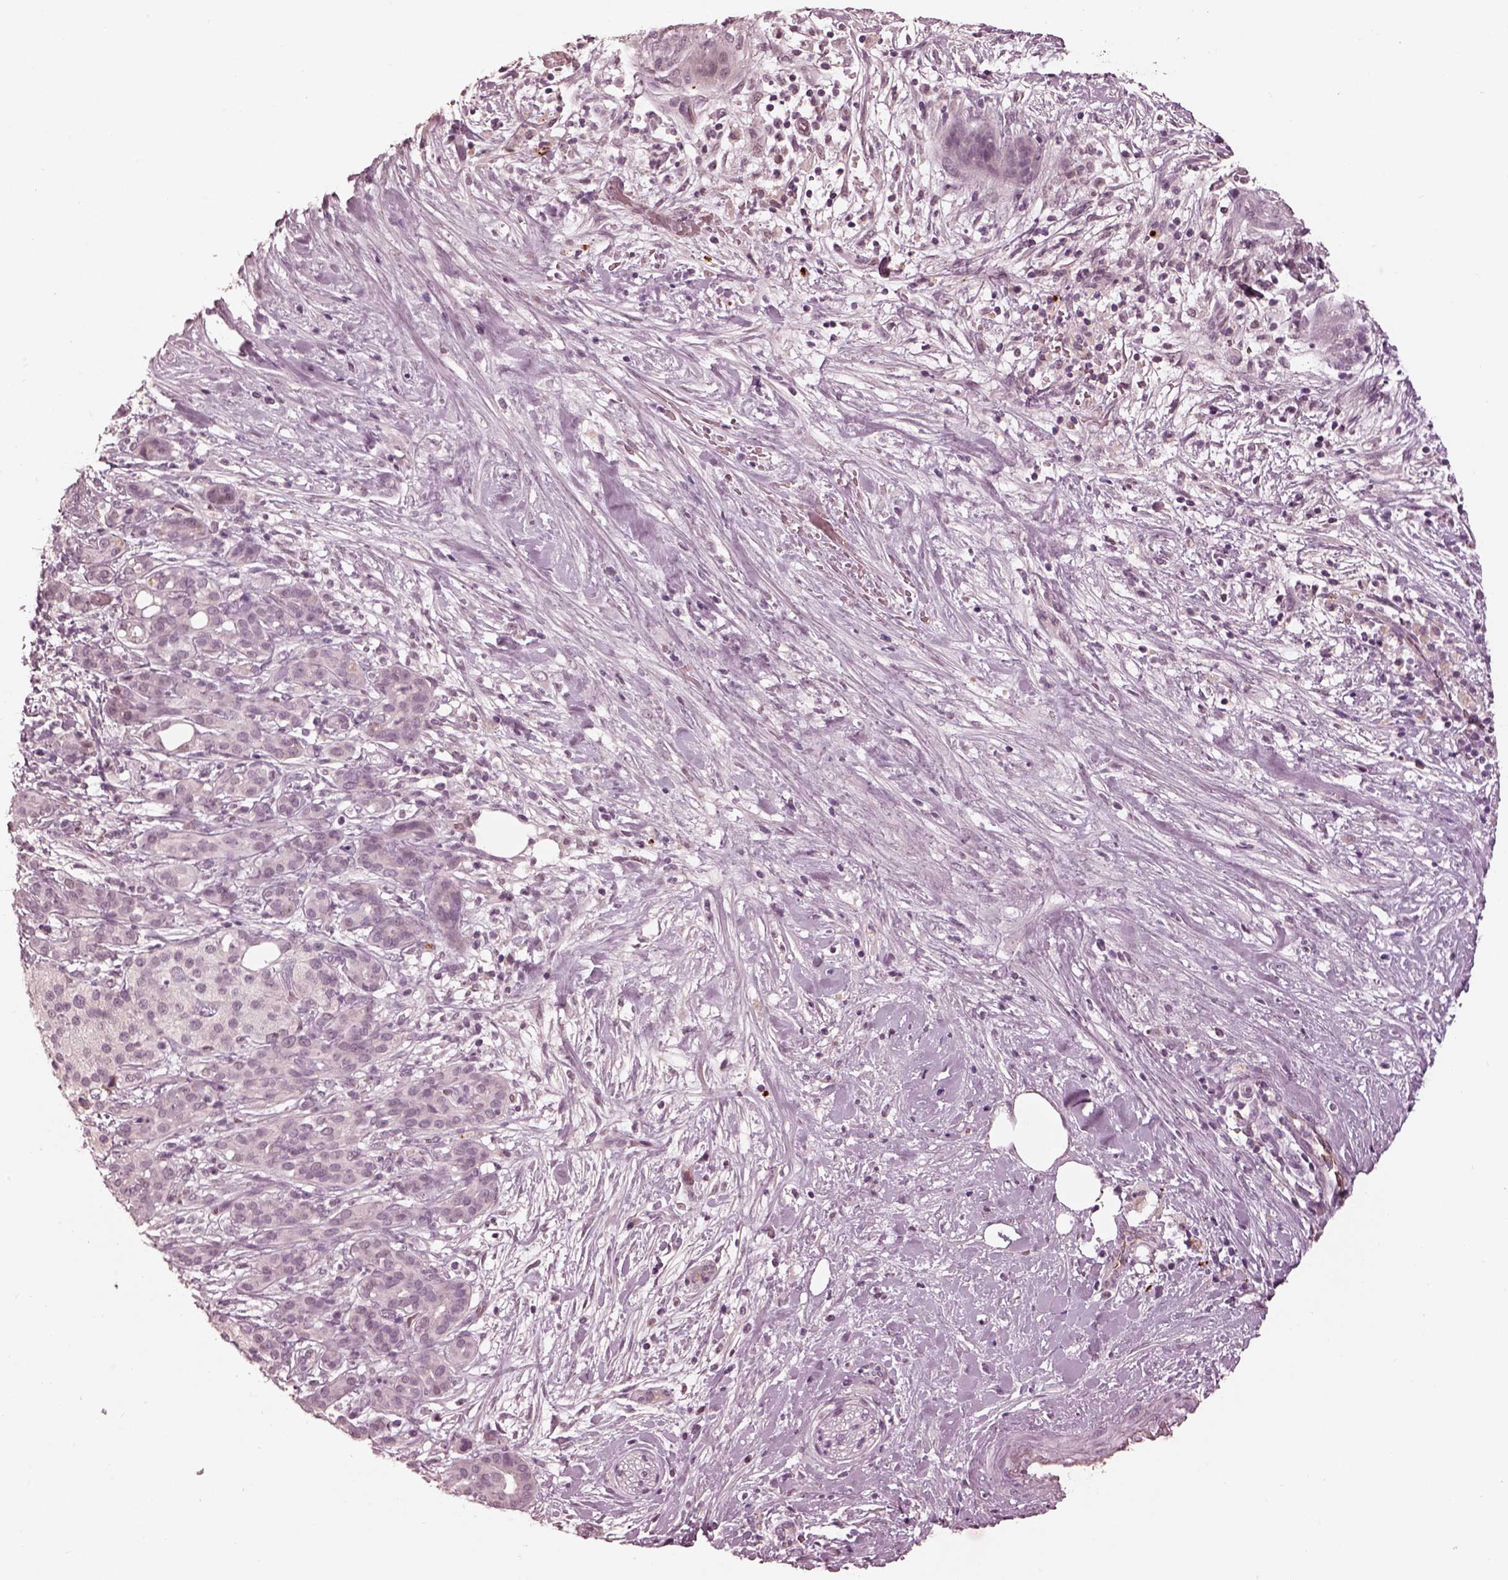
{"staining": {"intensity": "negative", "quantity": "none", "location": "none"}, "tissue": "pancreatic cancer", "cell_type": "Tumor cells", "image_type": "cancer", "snomed": [{"axis": "morphology", "description": "Adenocarcinoma, NOS"}, {"axis": "topography", "description": "Pancreas"}], "caption": "Protein analysis of pancreatic cancer (adenocarcinoma) shows no significant staining in tumor cells.", "gene": "KCNA2", "patient": {"sex": "male", "age": 44}}